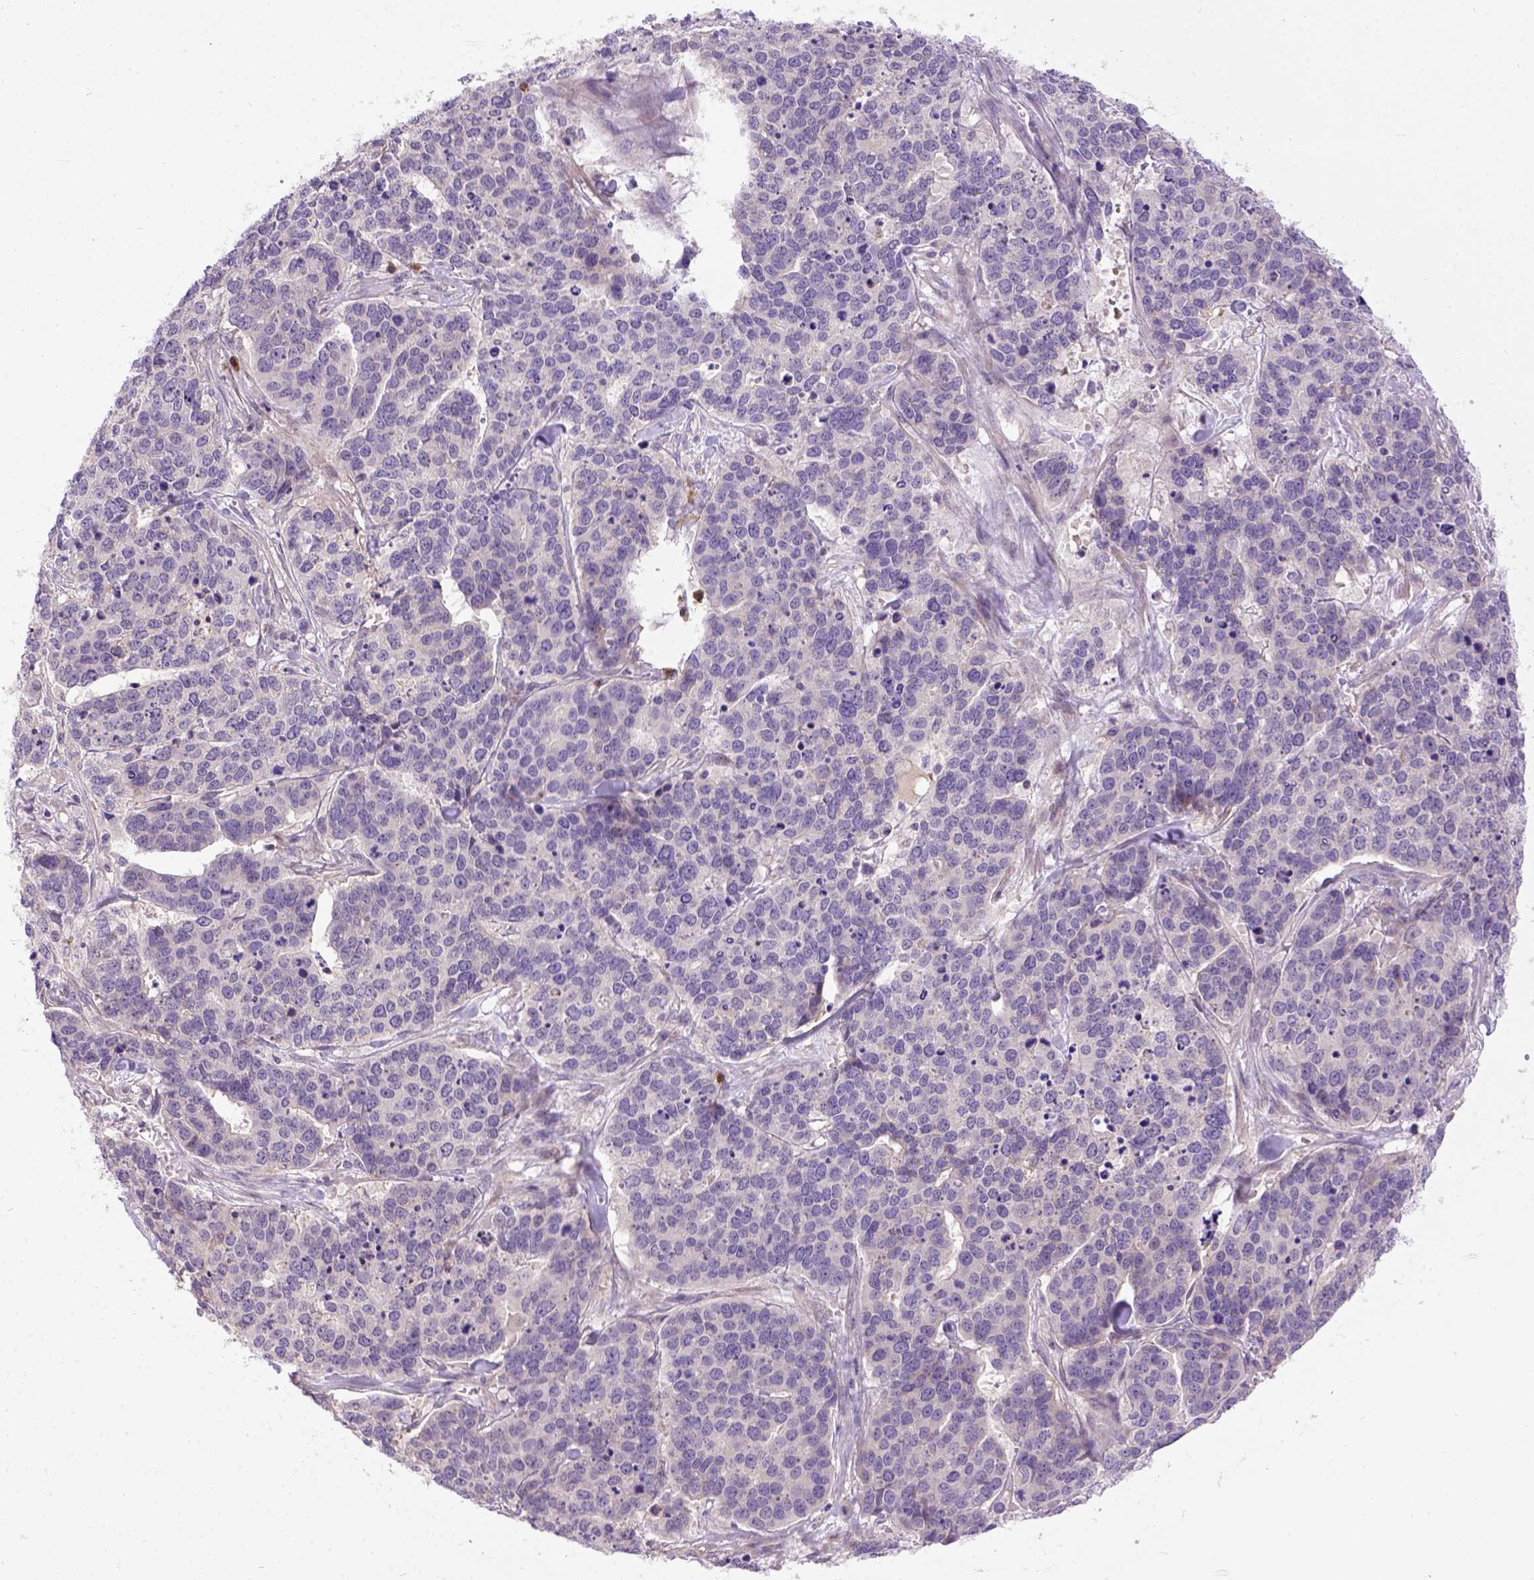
{"staining": {"intensity": "negative", "quantity": "none", "location": "none"}, "tissue": "ovarian cancer", "cell_type": "Tumor cells", "image_type": "cancer", "snomed": [{"axis": "morphology", "description": "Carcinoma, endometroid"}, {"axis": "topography", "description": "Ovary"}], "caption": "Tumor cells are negative for protein expression in human endometroid carcinoma (ovarian). (DAB IHC, high magnification).", "gene": "CPNE1", "patient": {"sex": "female", "age": 65}}